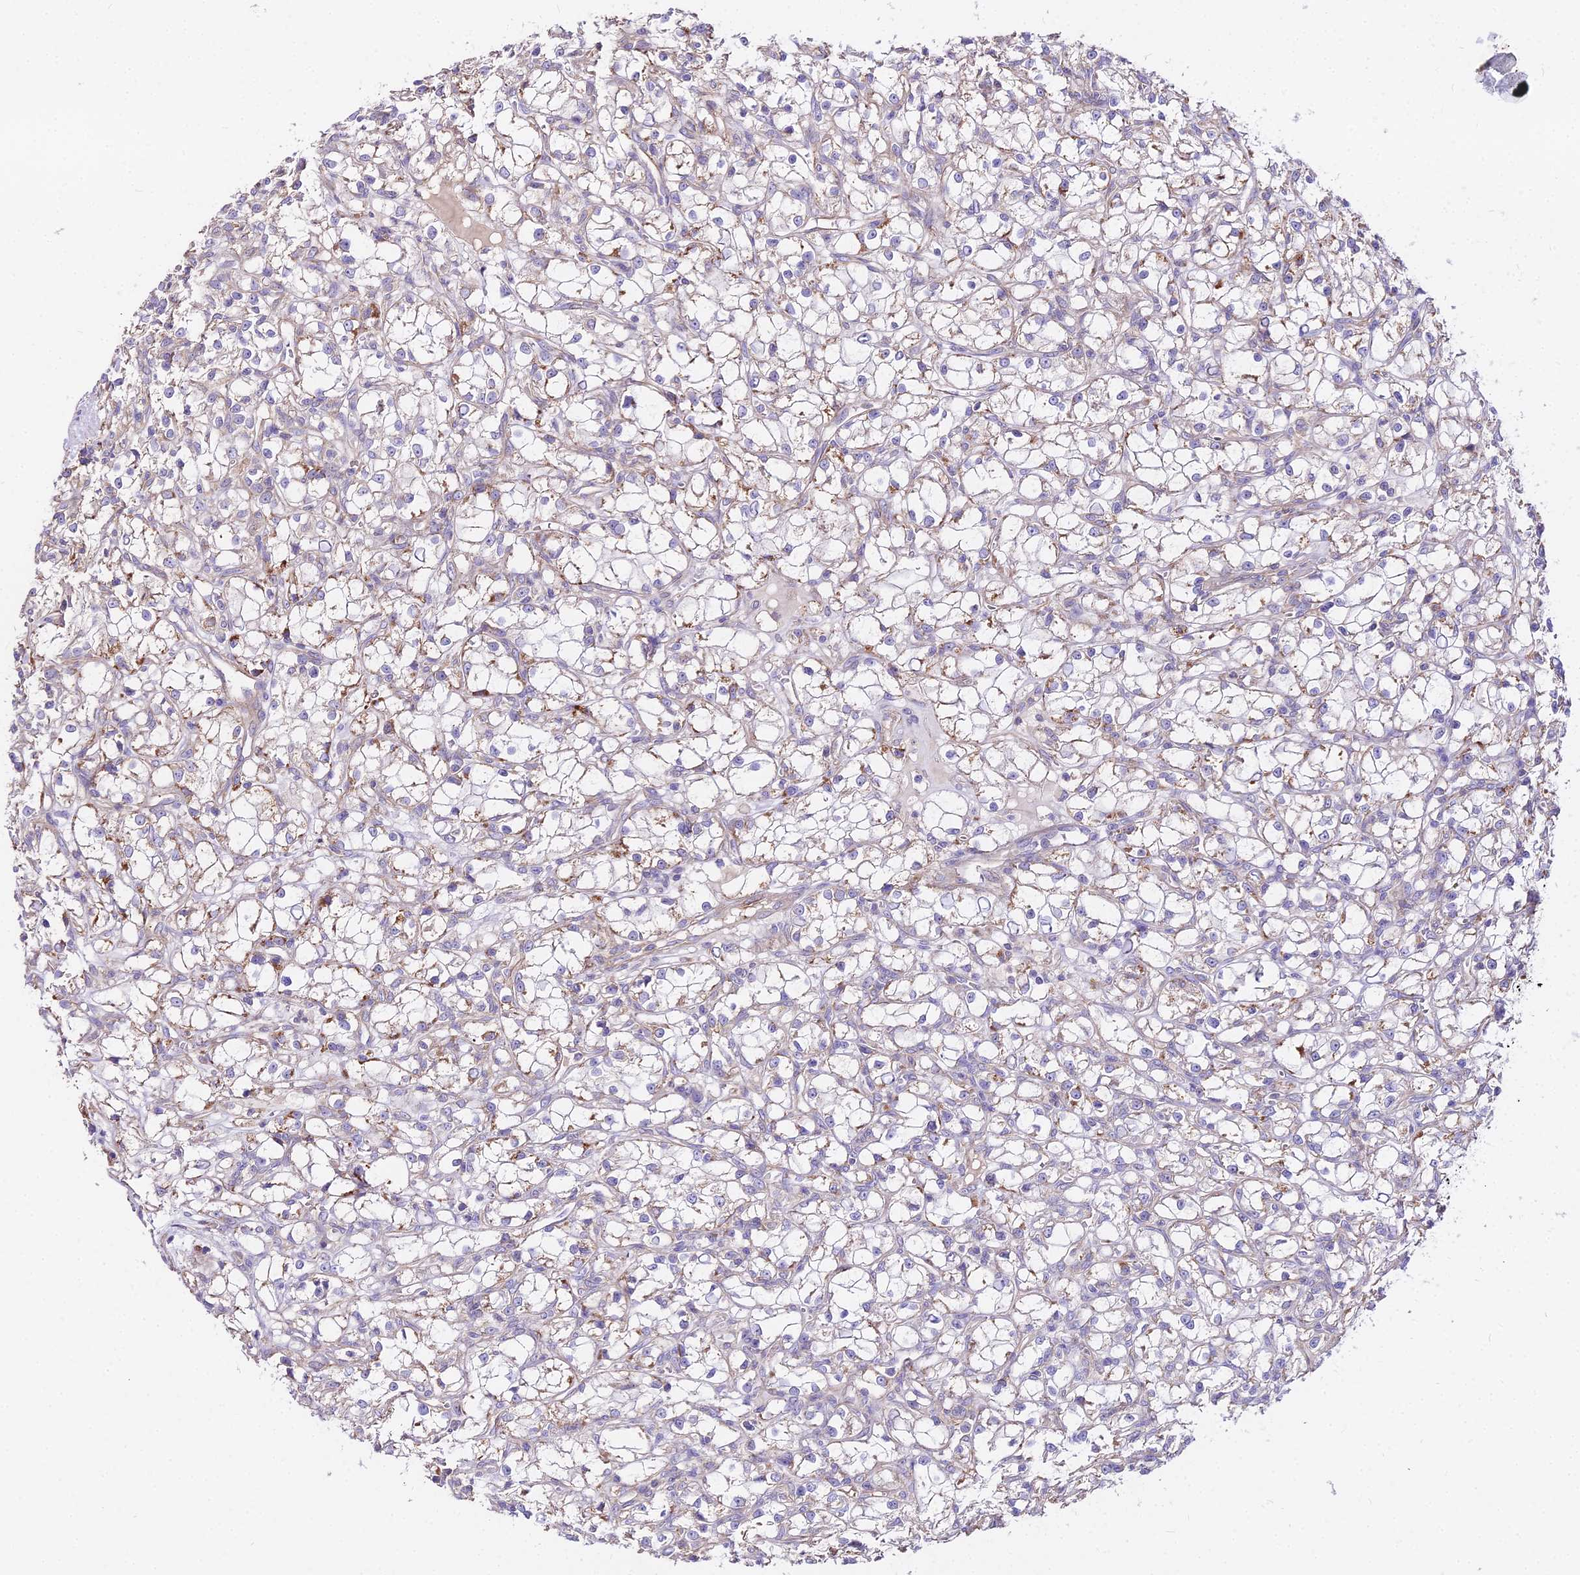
{"staining": {"intensity": "negative", "quantity": "none", "location": "none"}, "tissue": "renal cancer", "cell_type": "Tumor cells", "image_type": "cancer", "snomed": [{"axis": "morphology", "description": "Adenocarcinoma, NOS"}, {"axis": "topography", "description": "Kidney"}], "caption": "Renal cancer was stained to show a protein in brown. There is no significant staining in tumor cells.", "gene": "GLYAT", "patient": {"sex": "female", "age": 59}}